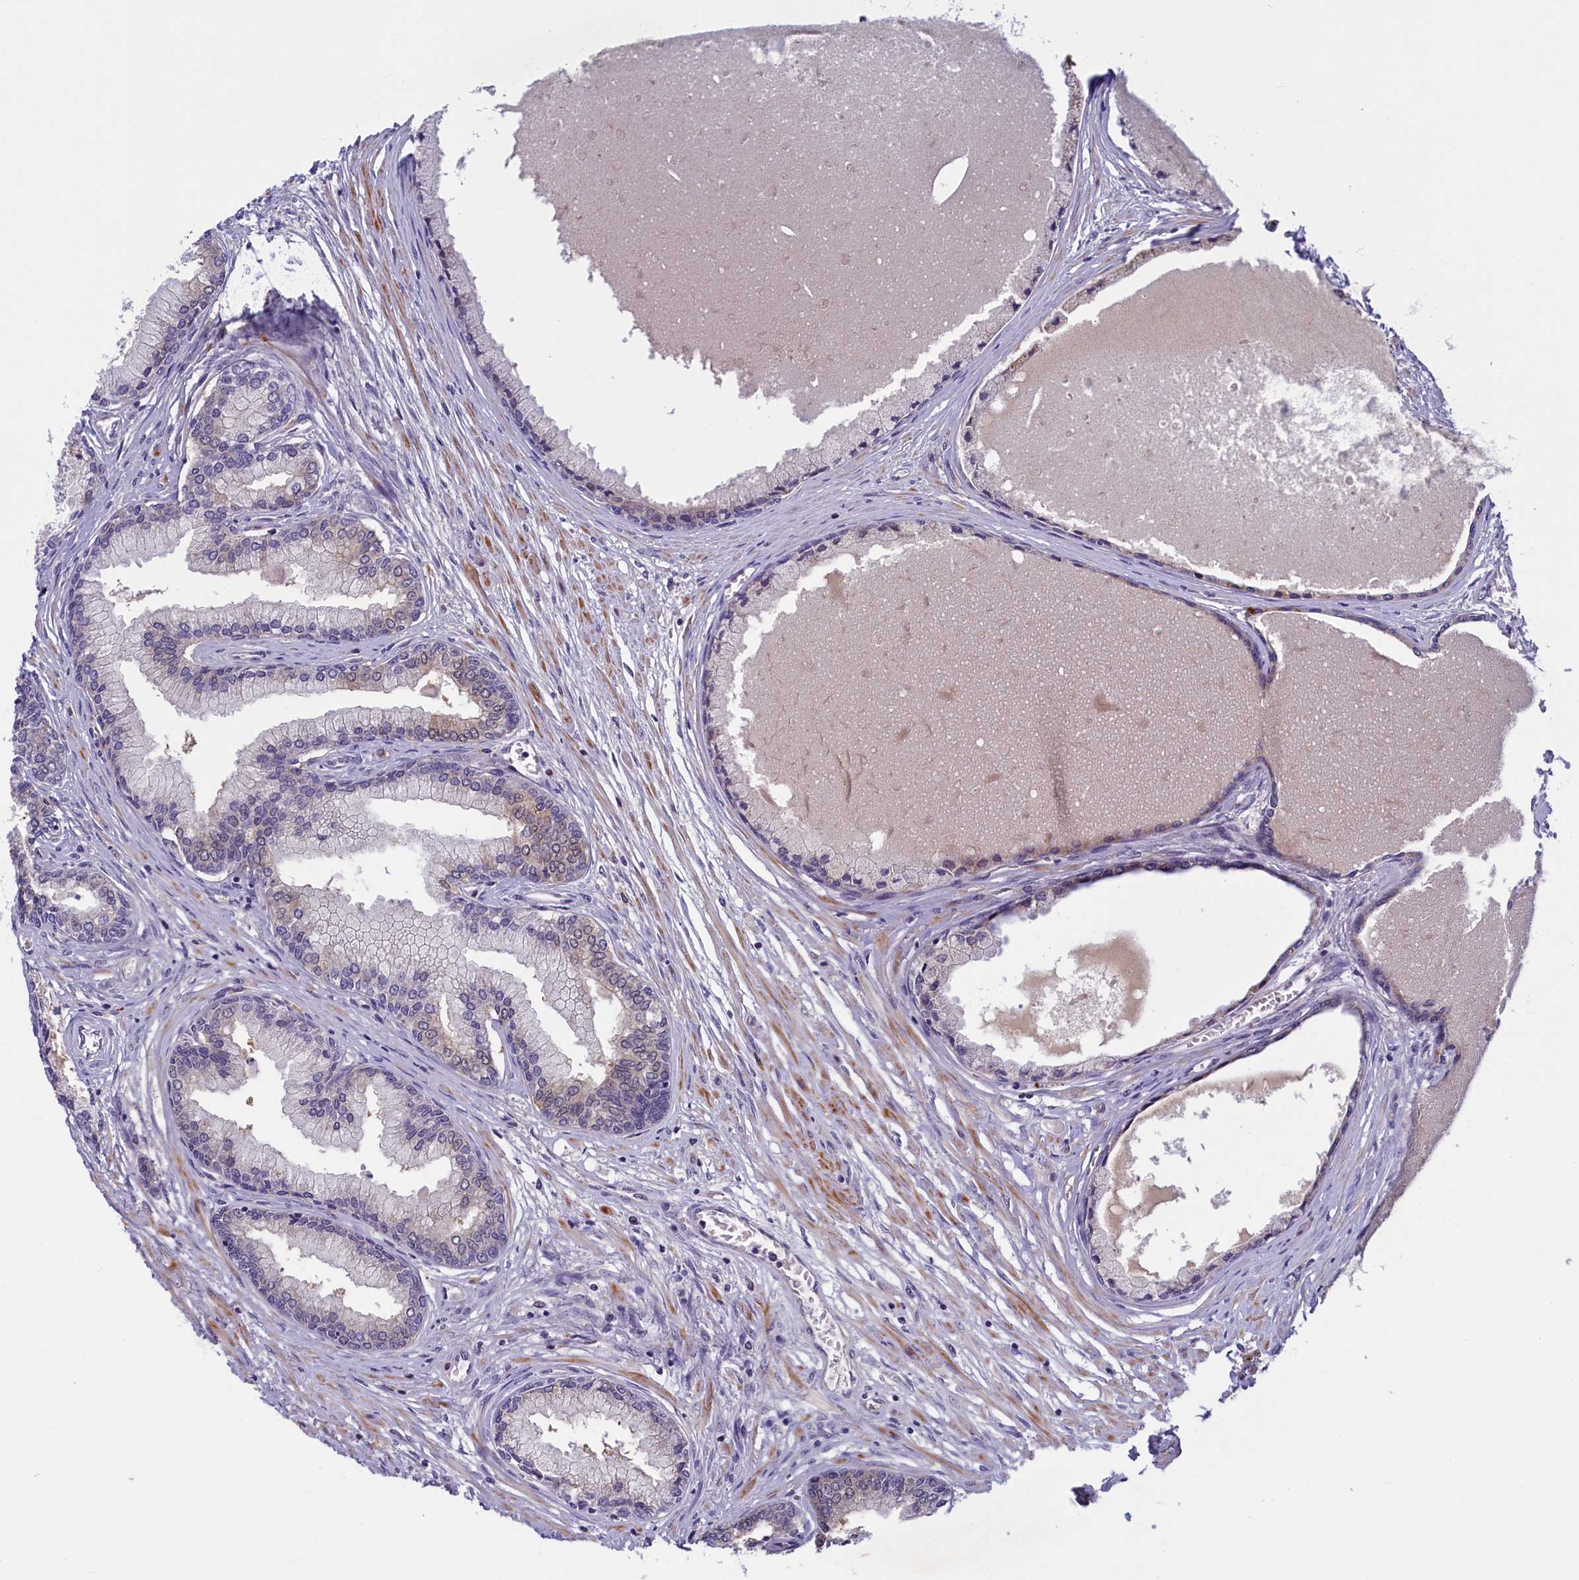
{"staining": {"intensity": "negative", "quantity": "none", "location": "none"}, "tissue": "prostate cancer", "cell_type": "Tumor cells", "image_type": "cancer", "snomed": [{"axis": "morphology", "description": "Adenocarcinoma, High grade"}, {"axis": "topography", "description": "Prostate"}], "caption": "Immunohistochemistry (IHC) micrograph of prostate high-grade adenocarcinoma stained for a protein (brown), which reveals no staining in tumor cells.", "gene": "NUBP1", "patient": {"sex": "male", "age": 74}}